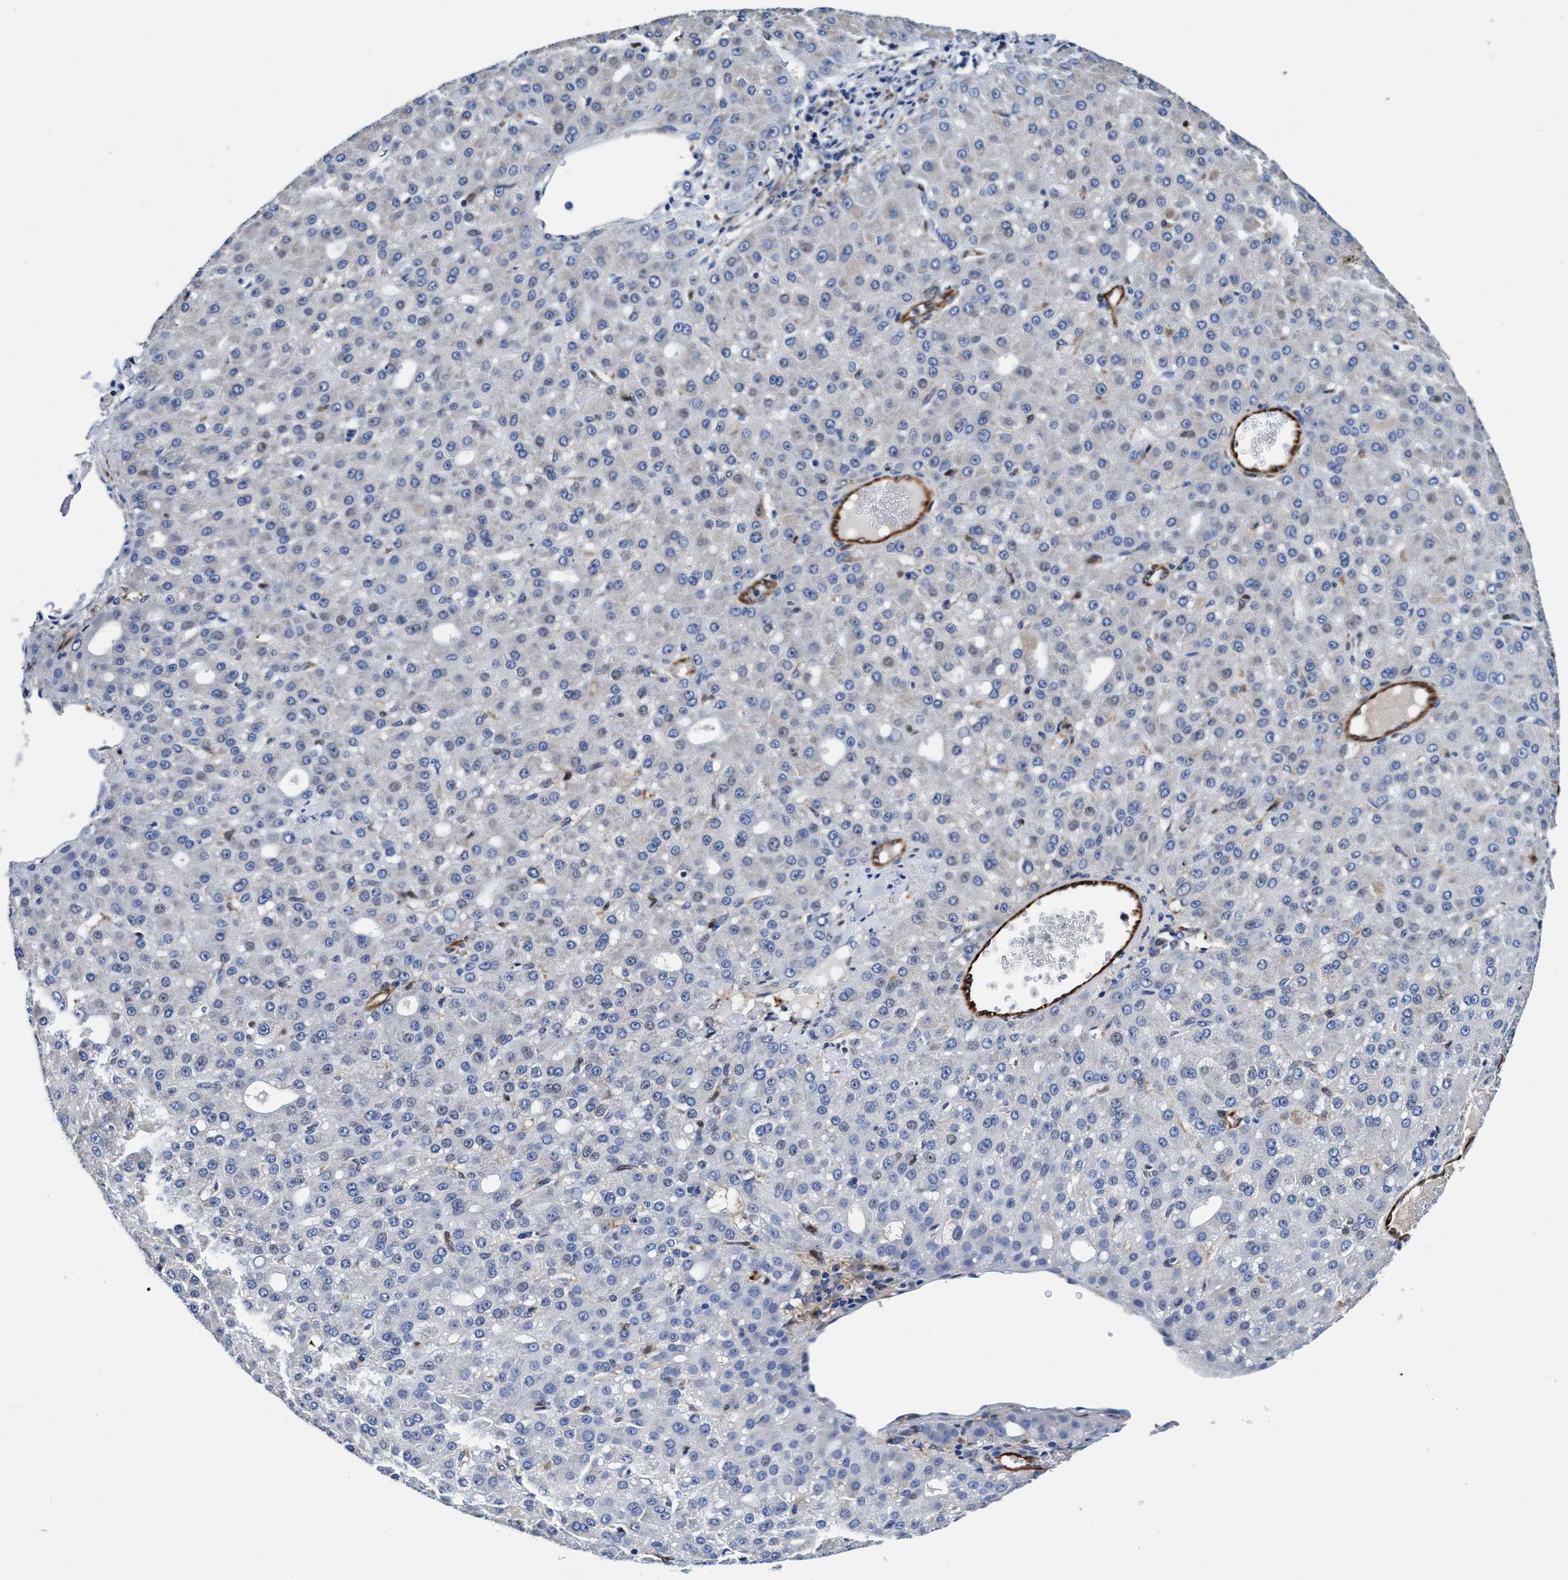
{"staining": {"intensity": "negative", "quantity": "none", "location": "none"}, "tissue": "liver cancer", "cell_type": "Tumor cells", "image_type": "cancer", "snomed": [{"axis": "morphology", "description": "Carcinoma, Hepatocellular, NOS"}, {"axis": "topography", "description": "Liver"}], "caption": "Tumor cells show no significant staining in hepatocellular carcinoma (liver). (Brightfield microscopy of DAB immunohistochemistry at high magnification).", "gene": "UBALD2", "patient": {"sex": "male", "age": 67}}